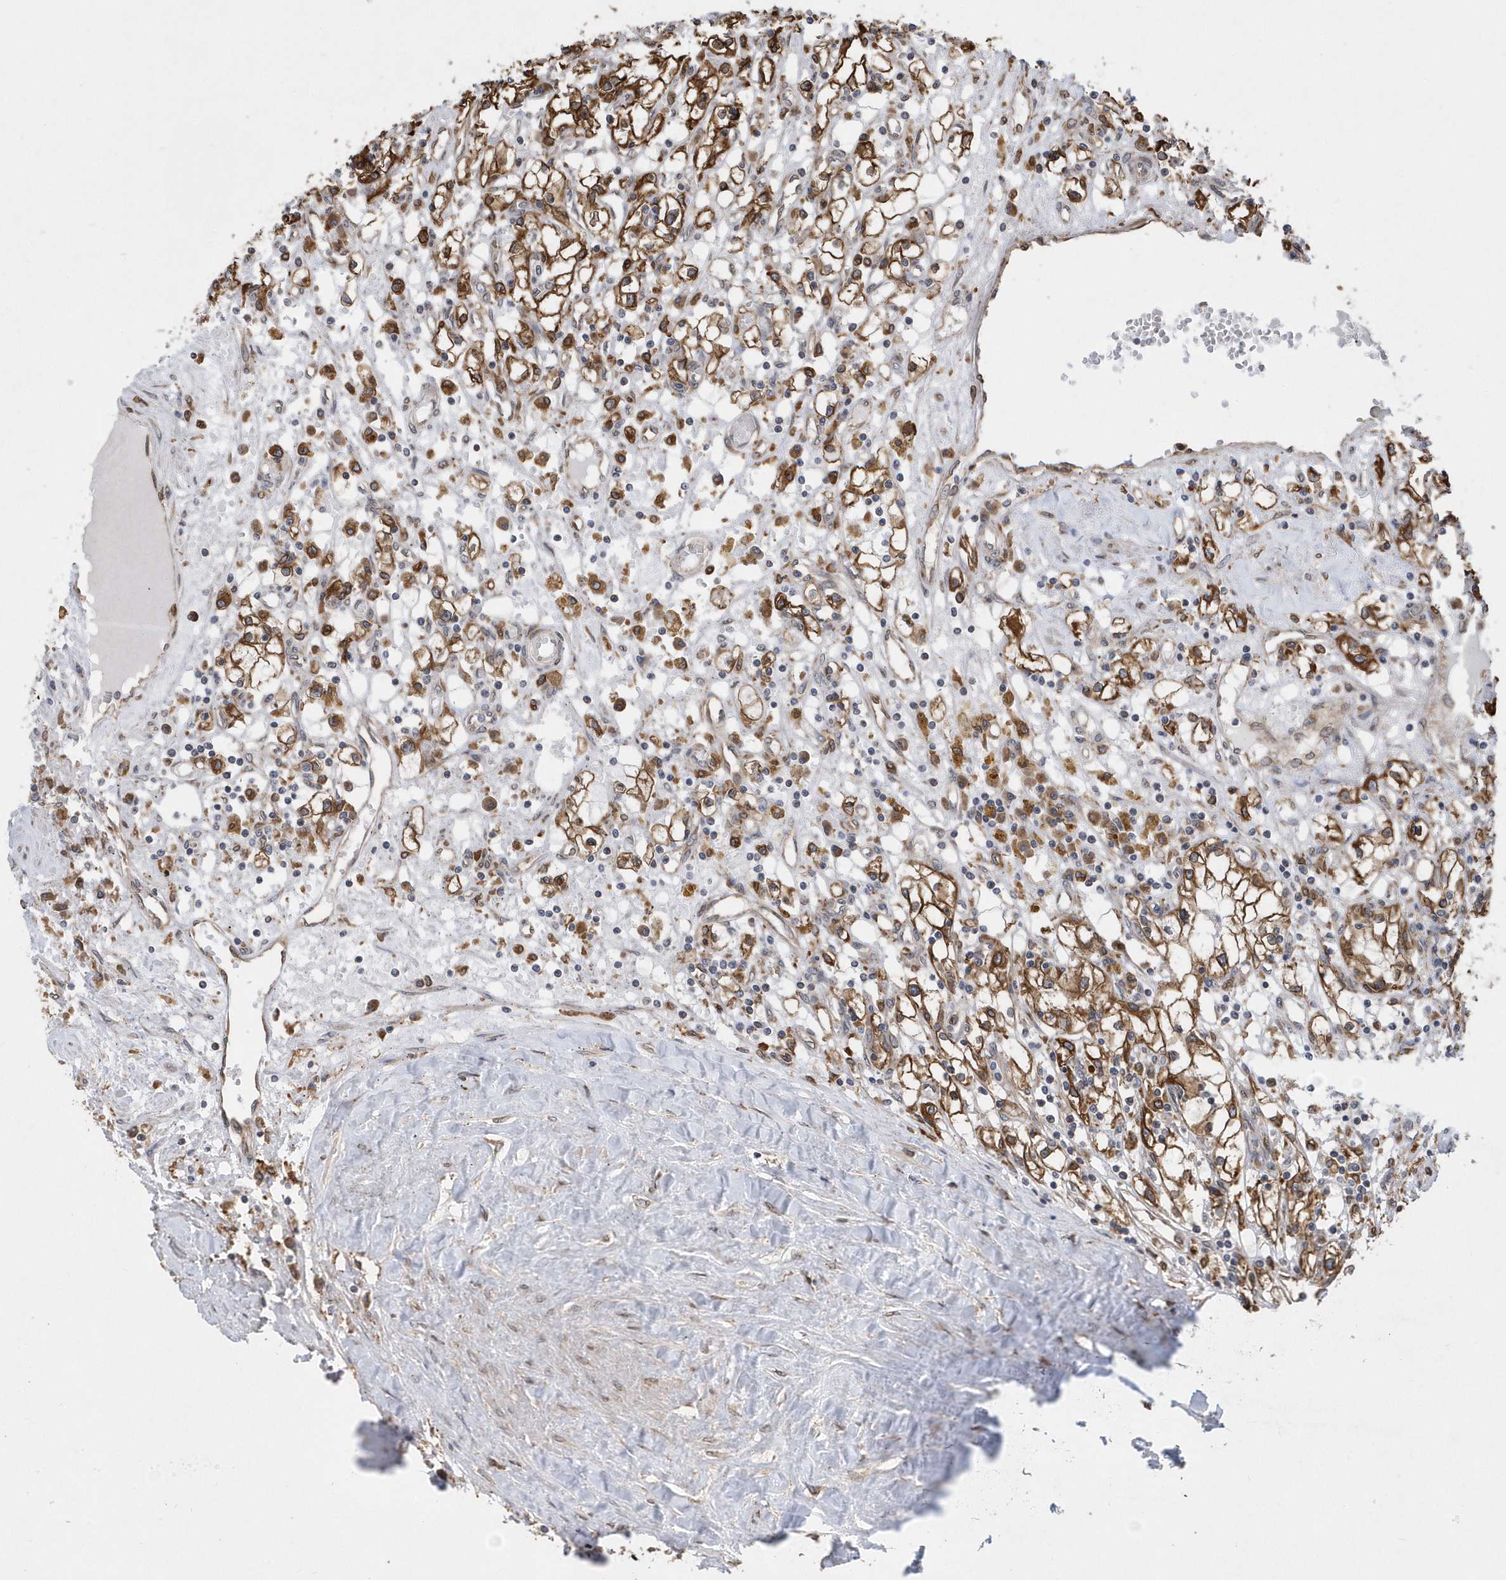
{"staining": {"intensity": "strong", "quantity": ">75%", "location": "cytoplasmic/membranous"}, "tissue": "renal cancer", "cell_type": "Tumor cells", "image_type": "cancer", "snomed": [{"axis": "morphology", "description": "Adenocarcinoma, NOS"}, {"axis": "topography", "description": "Kidney"}], "caption": "Renal cancer was stained to show a protein in brown. There is high levels of strong cytoplasmic/membranous positivity in approximately >75% of tumor cells.", "gene": "VAMP7", "patient": {"sex": "male", "age": 56}}